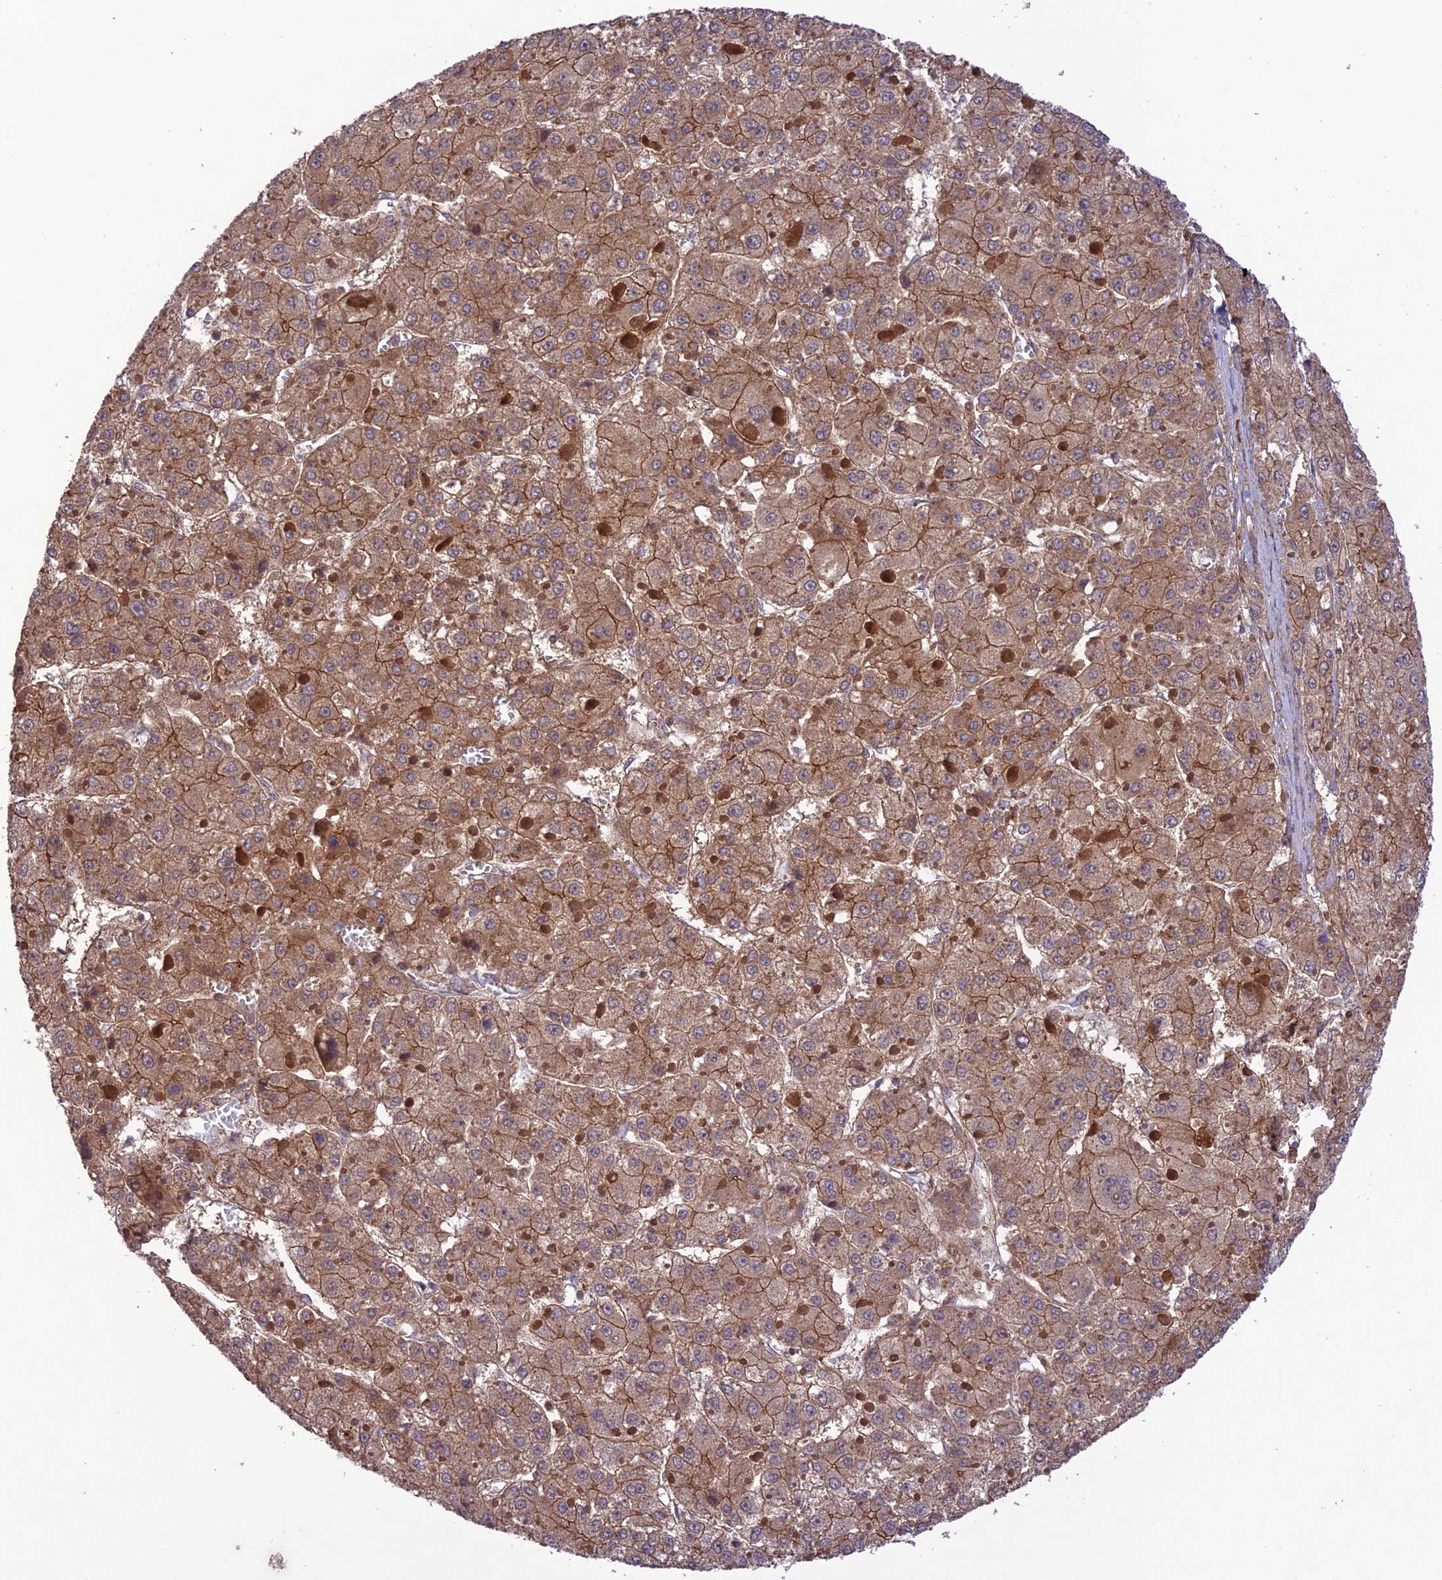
{"staining": {"intensity": "moderate", "quantity": ">75%", "location": "cytoplasmic/membranous"}, "tissue": "liver cancer", "cell_type": "Tumor cells", "image_type": "cancer", "snomed": [{"axis": "morphology", "description": "Carcinoma, Hepatocellular, NOS"}, {"axis": "topography", "description": "Liver"}], "caption": "A medium amount of moderate cytoplasmic/membranous positivity is seen in approximately >75% of tumor cells in liver cancer (hepatocellular carcinoma) tissue.", "gene": "FCHSD1", "patient": {"sex": "female", "age": 73}}